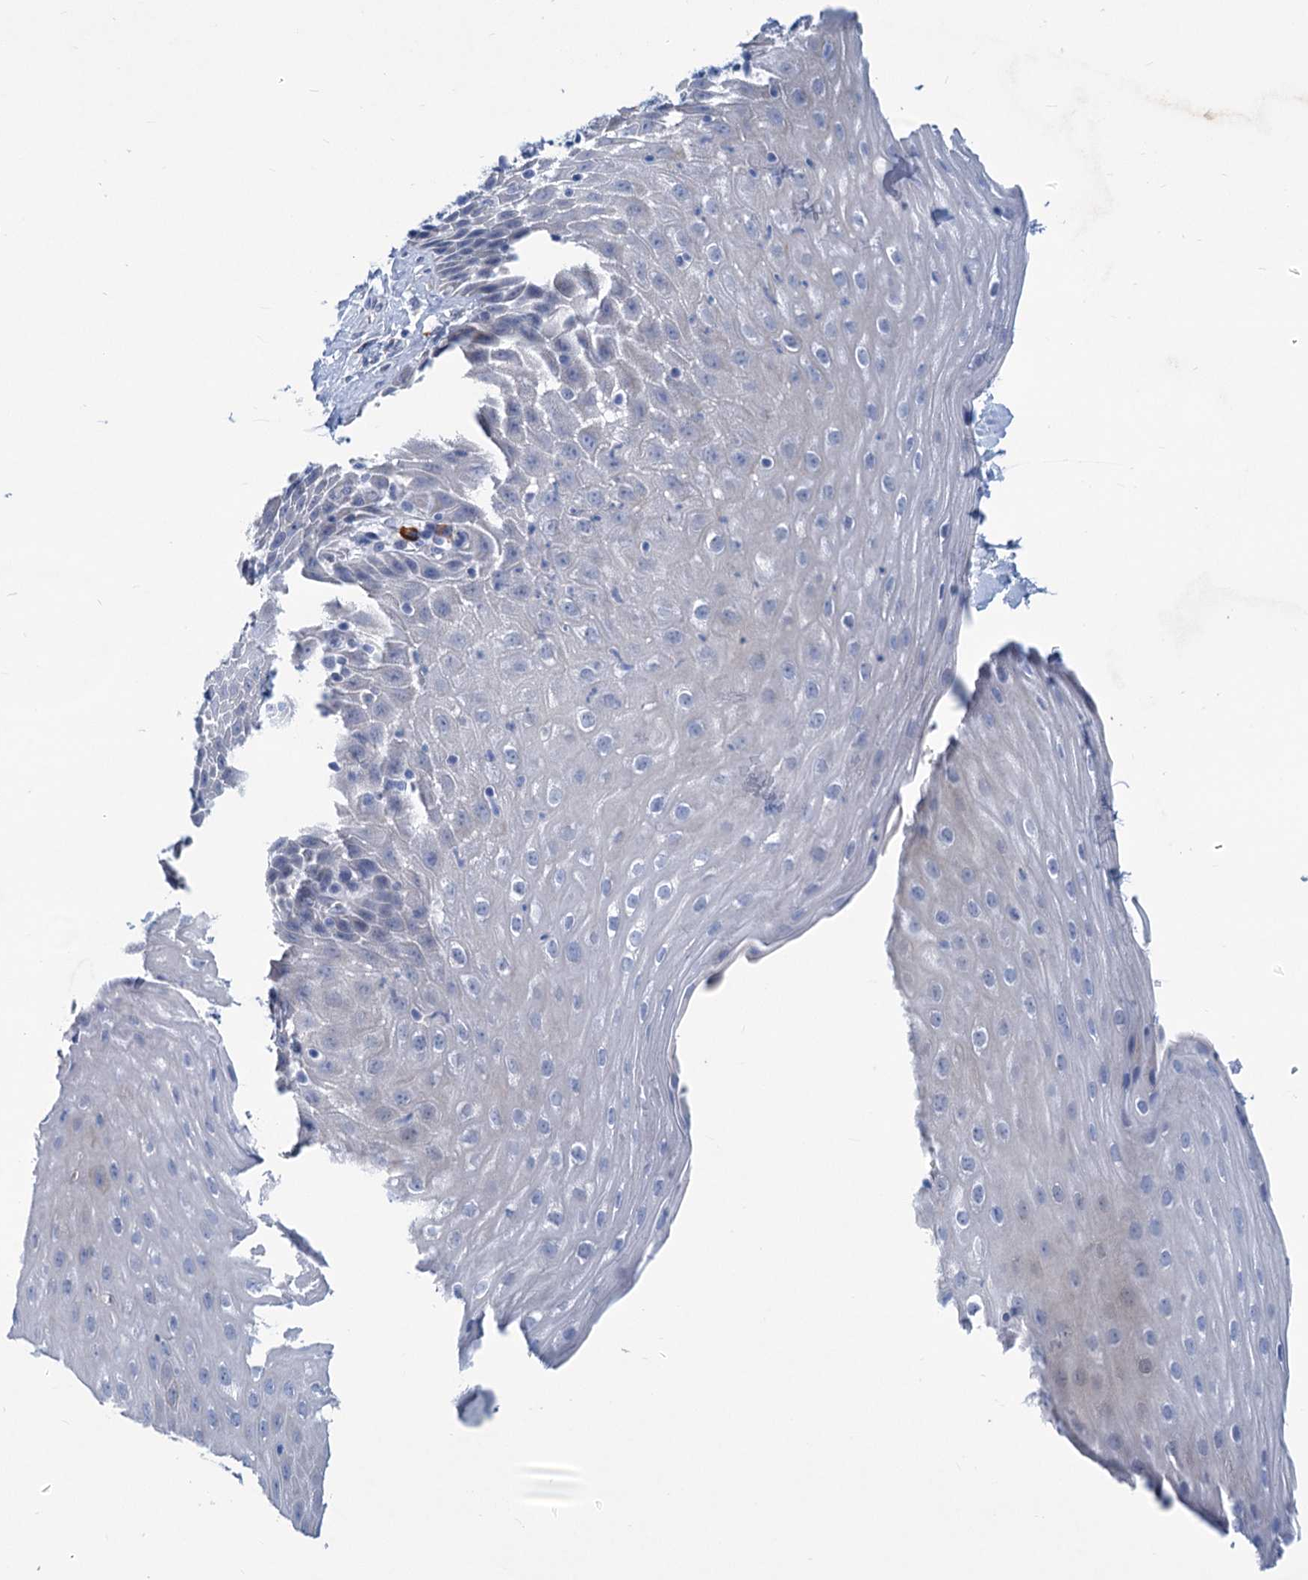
{"staining": {"intensity": "negative", "quantity": "none", "location": "none"}, "tissue": "esophagus", "cell_type": "Squamous epithelial cells", "image_type": "normal", "snomed": [{"axis": "morphology", "description": "Normal tissue, NOS"}, {"axis": "topography", "description": "Esophagus"}], "caption": "Immunohistochemical staining of normal esophagus displays no significant staining in squamous epithelial cells. Brightfield microscopy of IHC stained with DAB (3,3'-diaminobenzidine) (brown) and hematoxylin (blue), captured at high magnification.", "gene": "NEU3", "patient": {"sex": "female", "age": 61}}